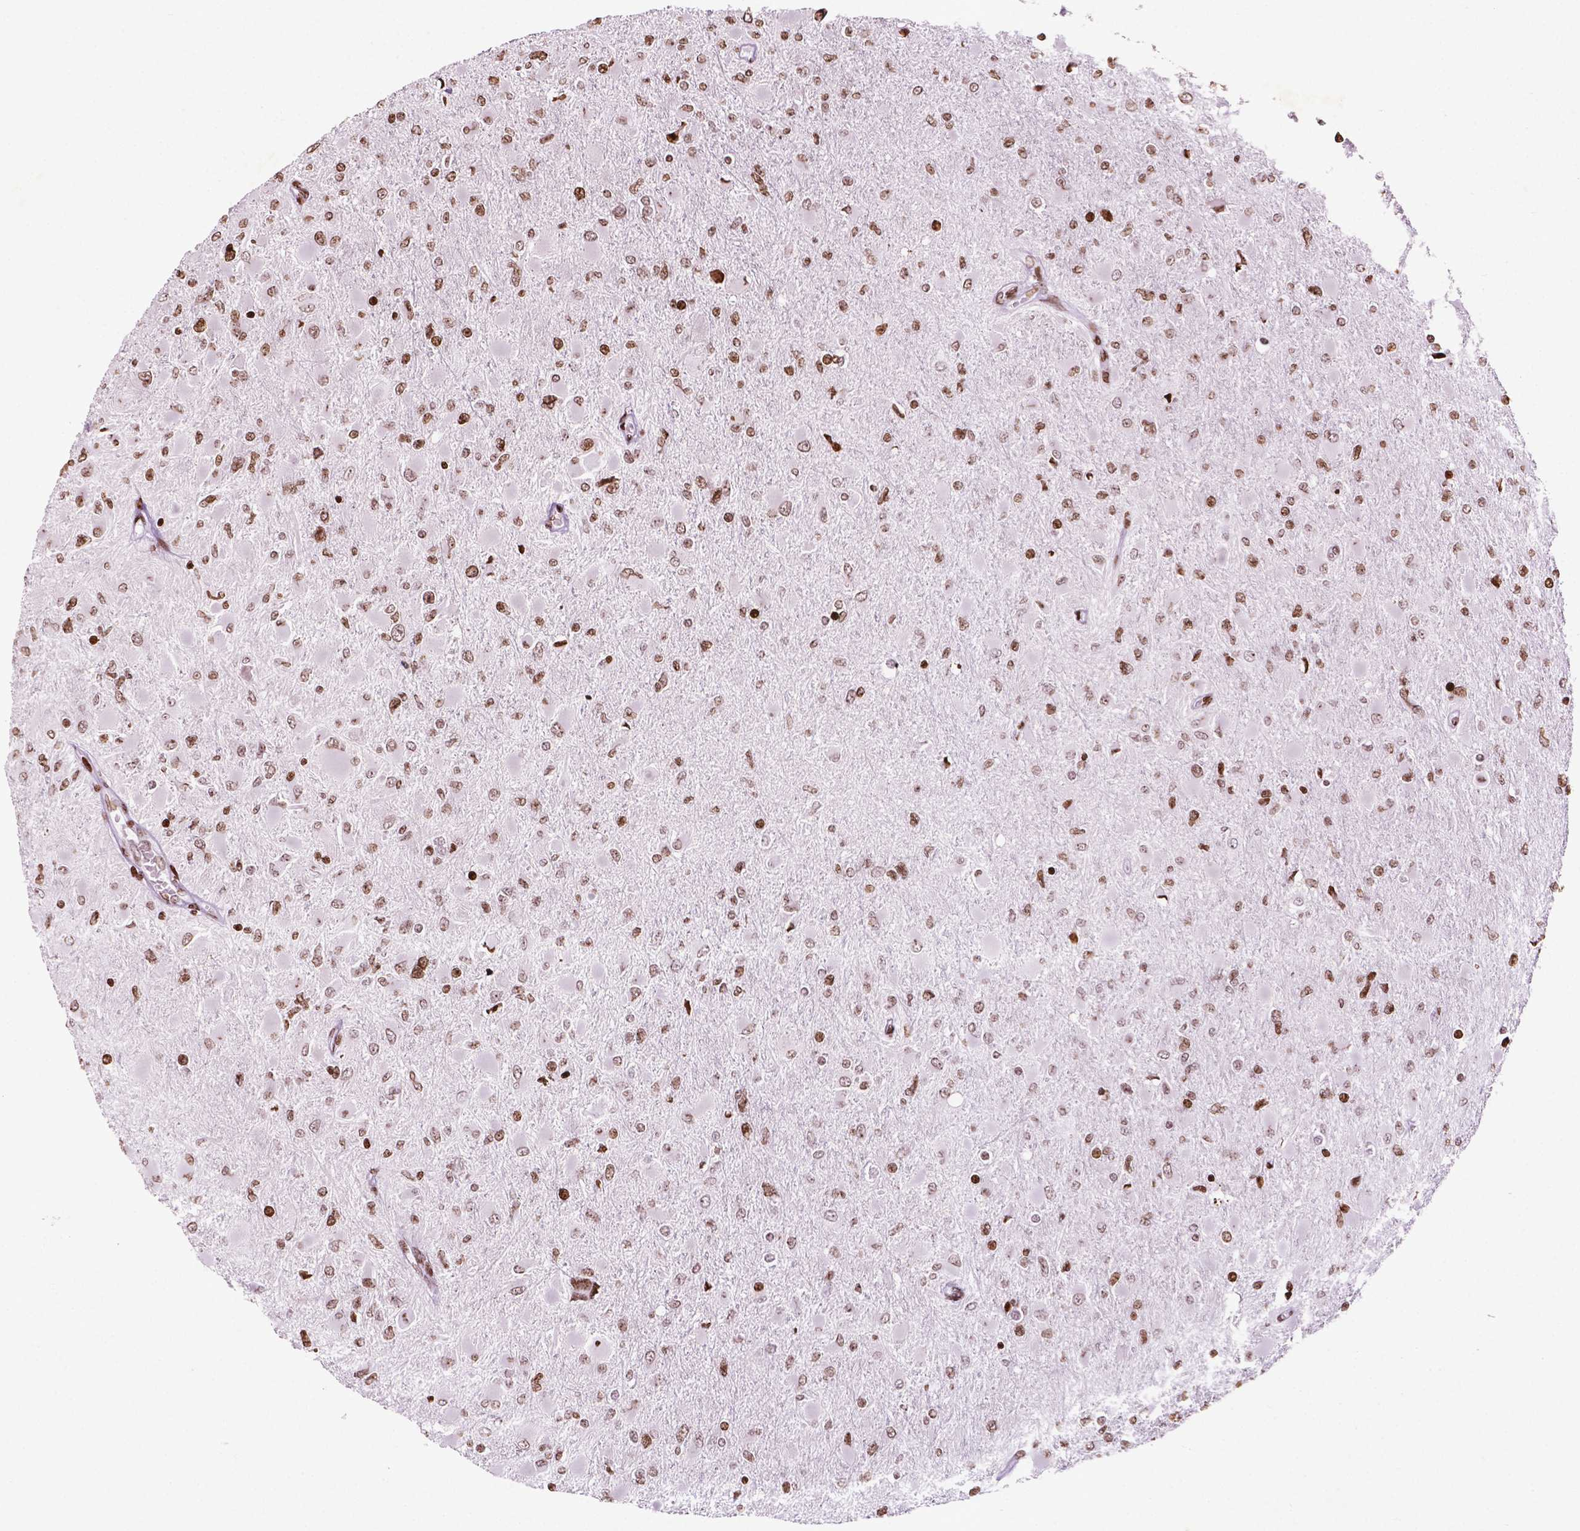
{"staining": {"intensity": "moderate", "quantity": ">75%", "location": "nuclear"}, "tissue": "glioma", "cell_type": "Tumor cells", "image_type": "cancer", "snomed": [{"axis": "morphology", "description": "Glioma, malignant, High grade"}, {"axis": "topography", "description": "Cerebral cortex"}], "caption": "Immunohistochemical staining of malignant glioma (high-grade) reveals medium levels of moderate nuclear staining in about >75% of tumor cells. Immunohistochemistry stains the protein in brown and the nuclei are stained blue.", "gene": "TMEM250", "patient": {"sex": "female", "age": 36}}